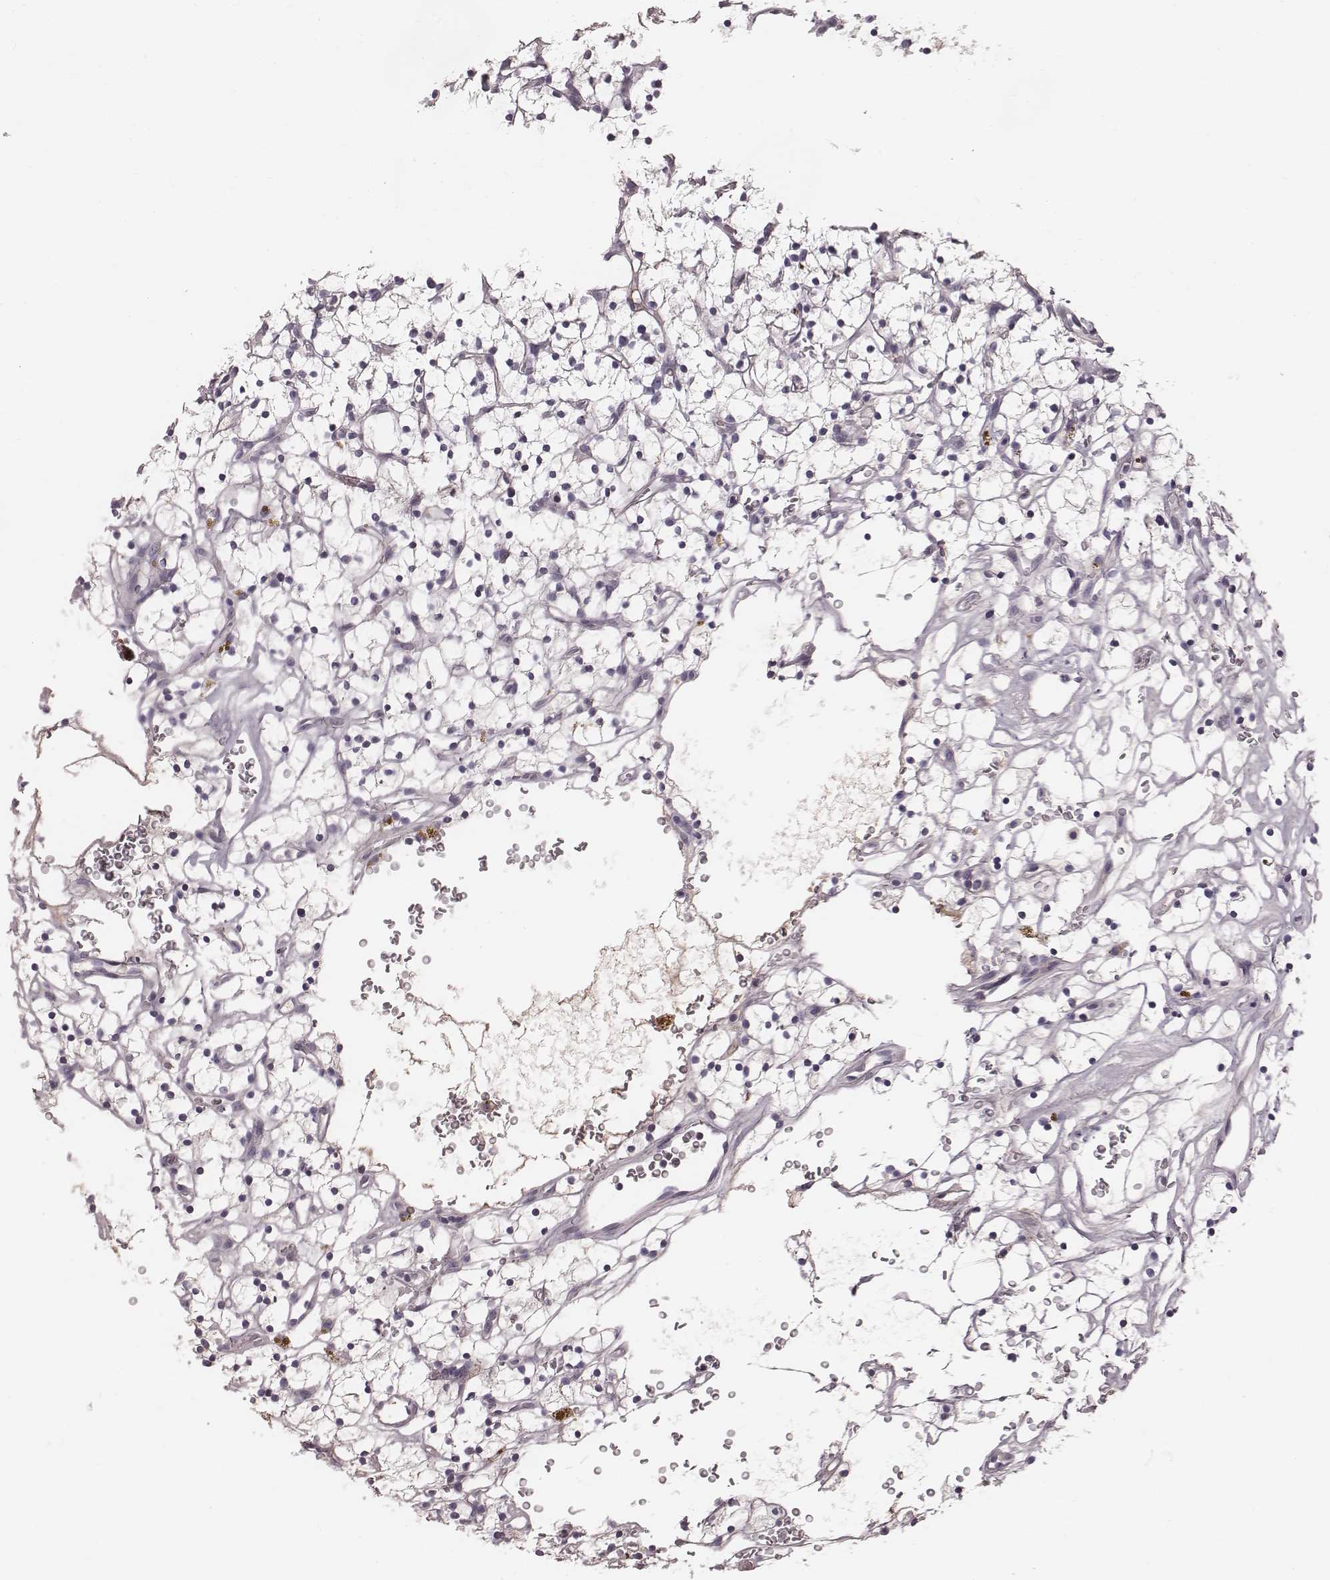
{"staining": {"intensity": "negative", "quantity": "none", "location": "none"}, "tissue": "renal cancer", "cell_type": "Tumor cells", "image_type": "cancer", "snomed": [{"axis": "morphology", "description": "Adenocarcinoma, NOS"}, {"axis": "topography", "description": "Kidney"}], "caption": "High power microscopy photomicrograph of an IHC histopathology image of adenocarcinoma (renal), revealing no significant expression in tumor cells.", "gene": "CFTR", "patient": {"sex": "female", "age": 64}}